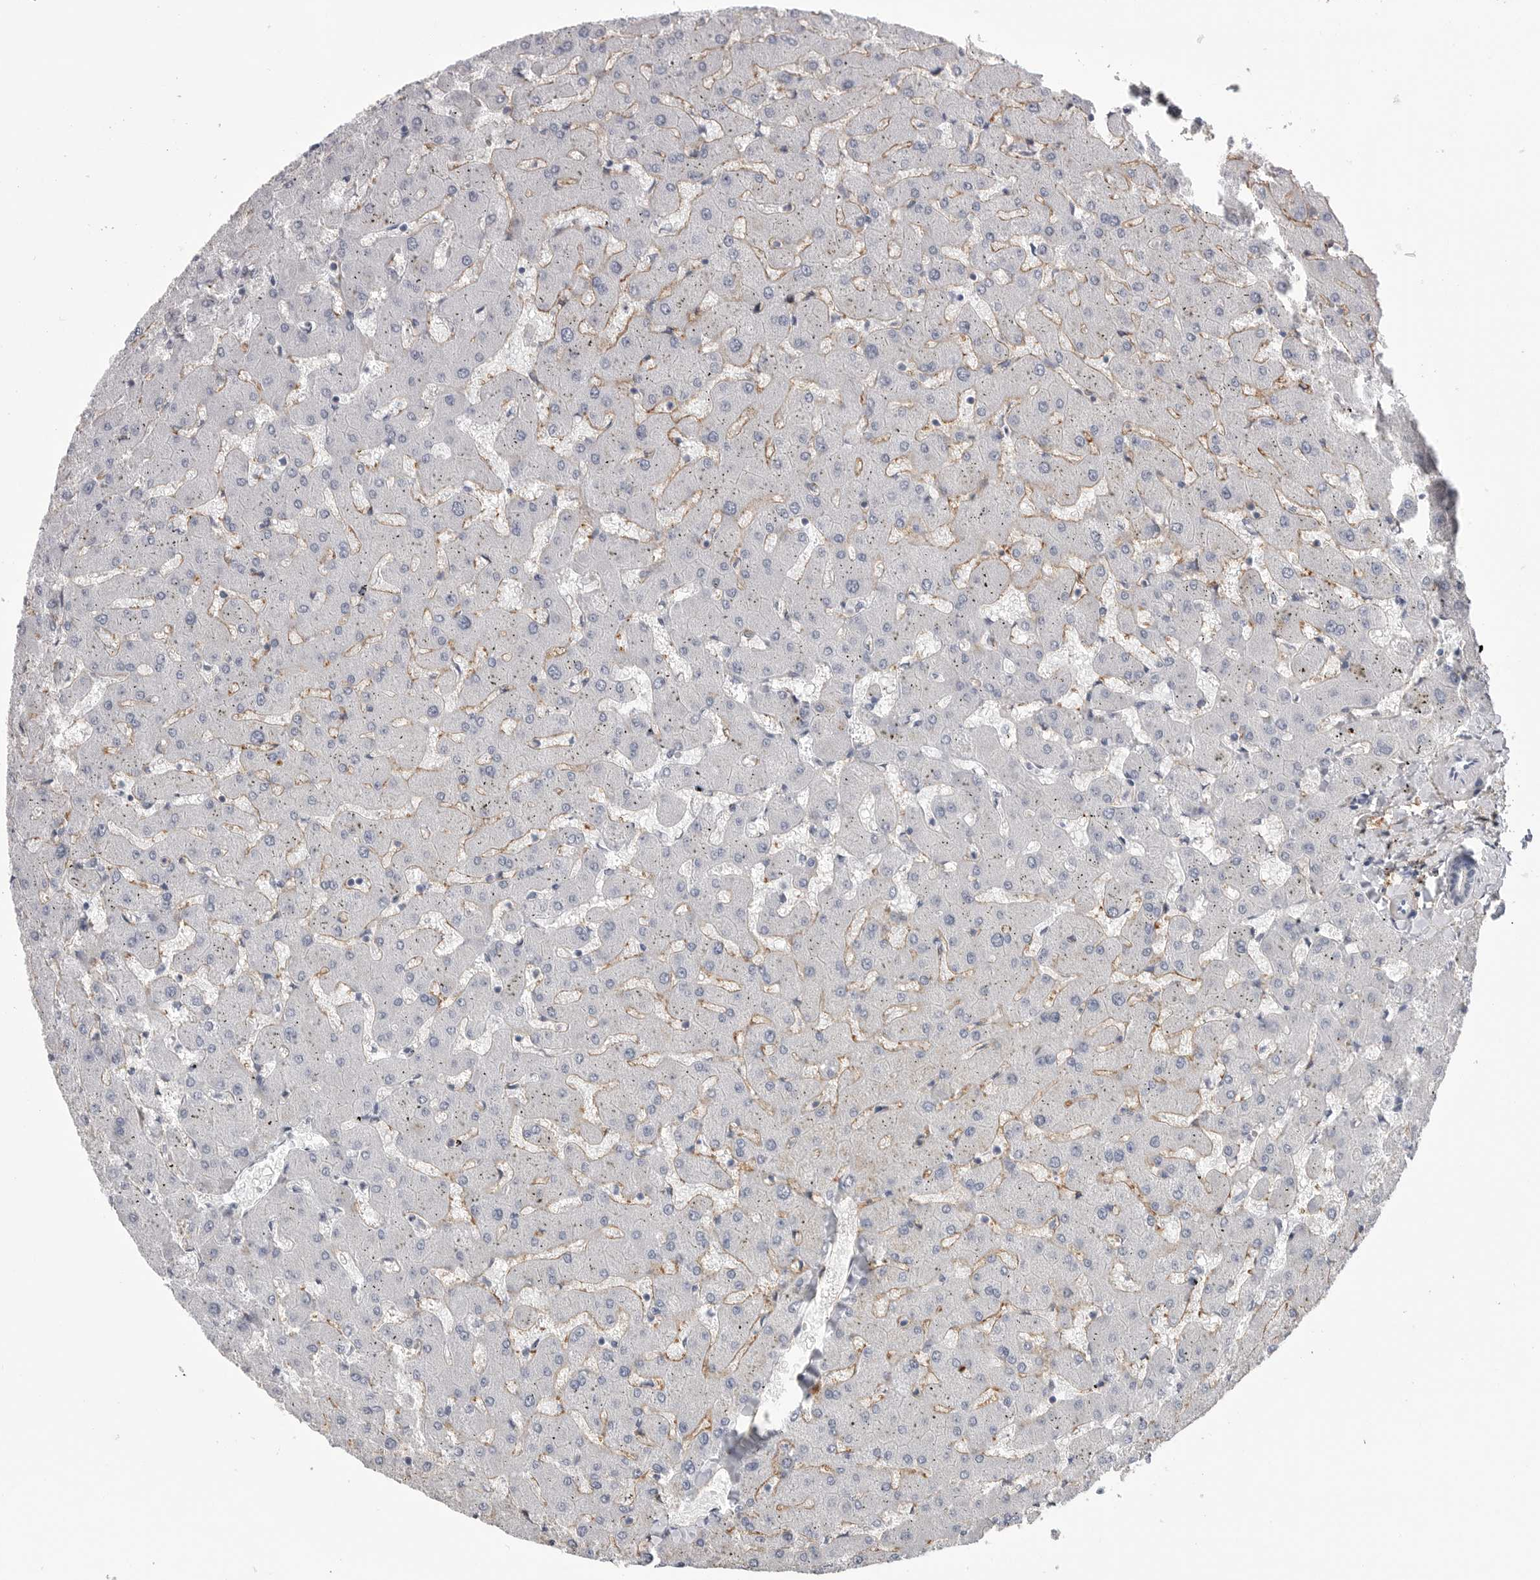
{"staining": {"intensity": "negative", "quantity": "none", "location": "none"}, "tissue": "liver", "cell_type": "Cholangiocytes", "image_type": "normal", "snomed": [{"axis": "morphology", "description": "Normal tissue, NOS"}, {"axis": "topography", "description": "Liver"}], "caption": "High magnification brightfield microscopy of unremarkable liver stained with DAB (3,3'-diaminobenzidine) (brown) and counterstained with hematoxylin (blue): cholangiocytes show no significant staining. Brightfield microscopy of IHC stained with DAB (3,3'-diaminobenzidine) (brown) and hematoxylin (blue), captured at high magnification.", "gene": "AKAP12", "patient": {"sex": "female", "age": 63}}